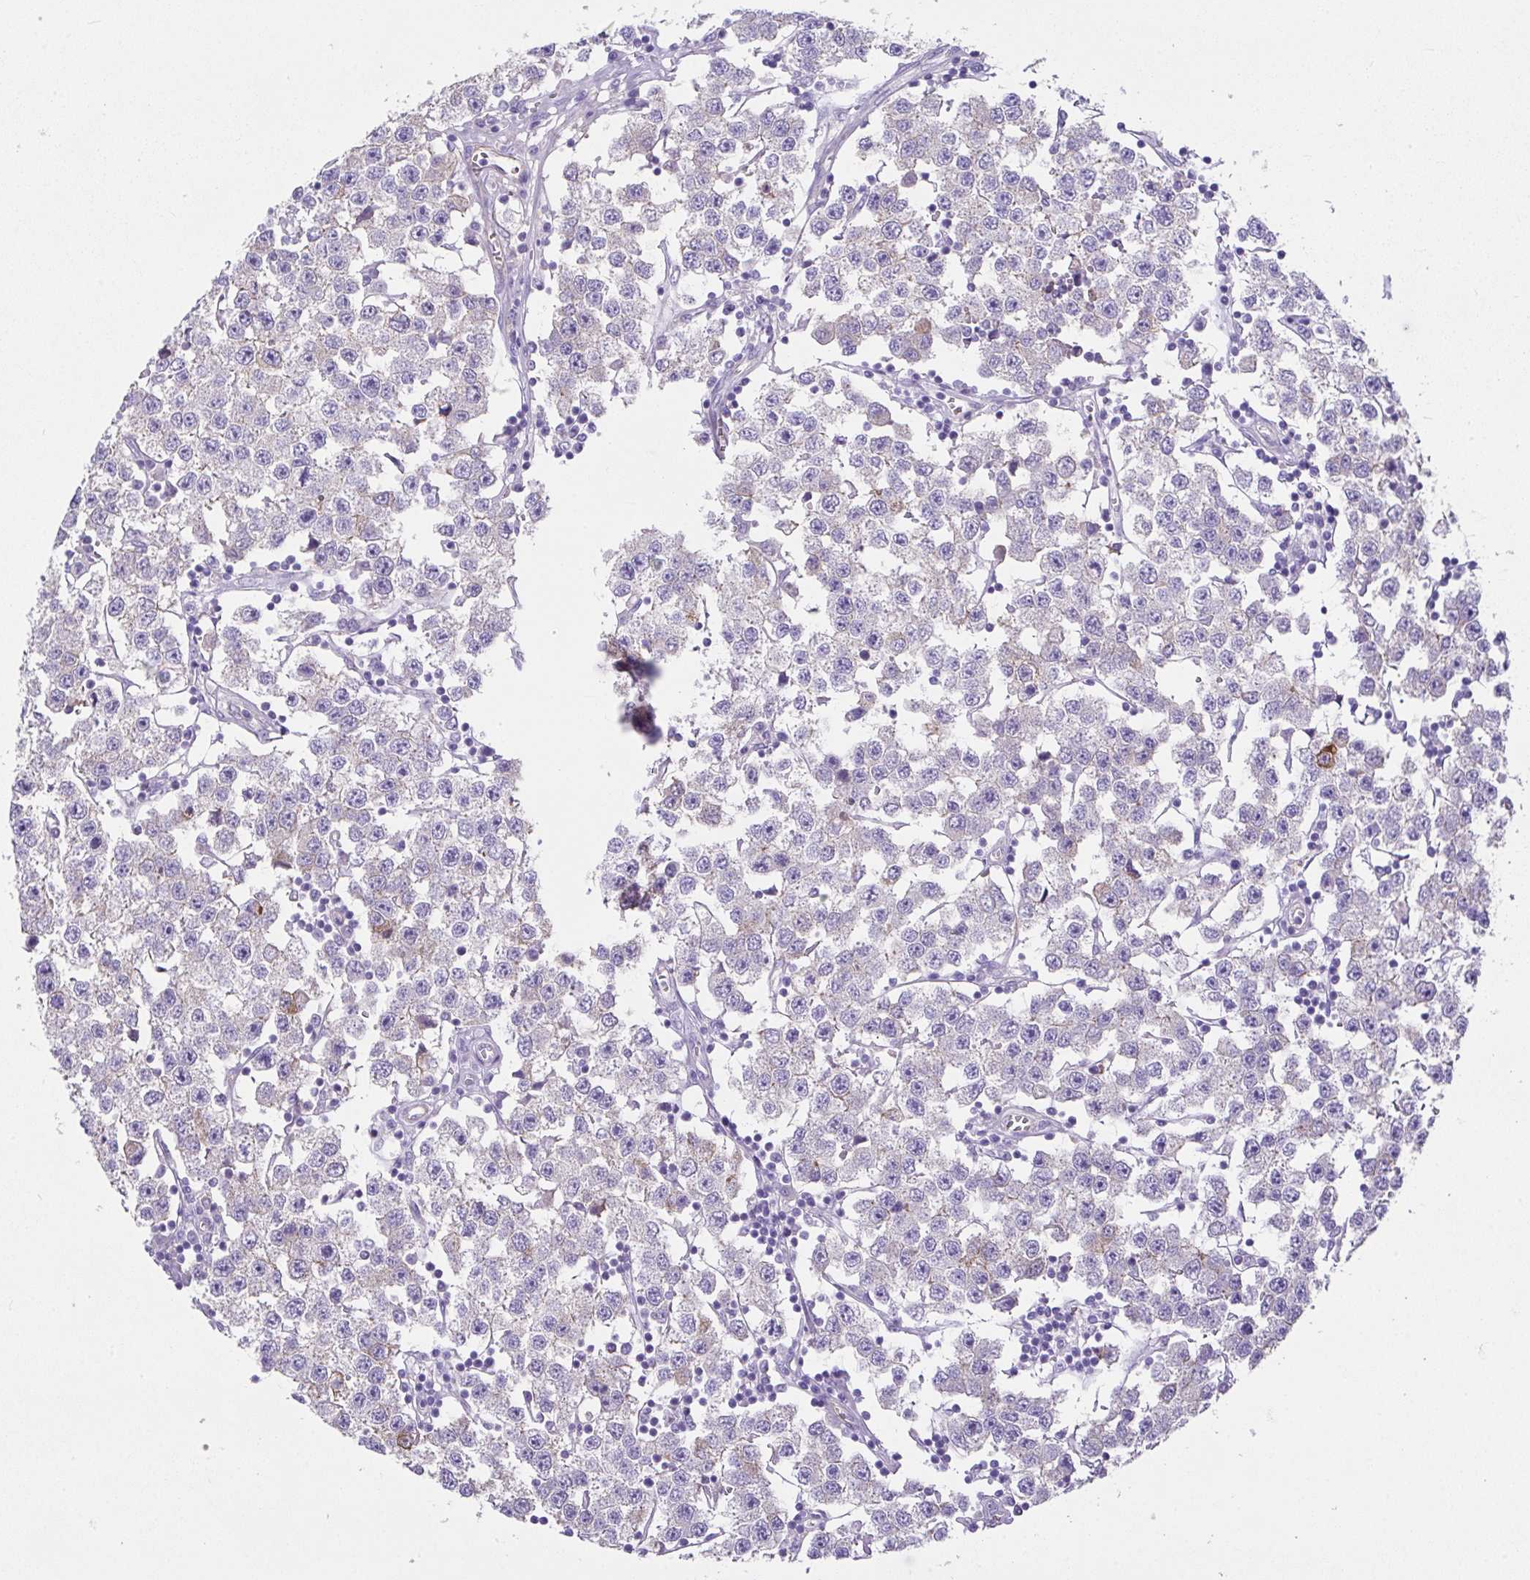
{"staining": {"intensity": "weak", "quantity": "<25%", "location": "cytoplasmic/membranous"}, "tissue": "testis cancer", "cell_type": "Tumor cells", "image_type": "cancer", "snomed": [{"axis": "morphology", "description": "Seminoma, NOS"}, {"axis": "topography", "description": "Testis"}], "caption": "Image shows no significant protein staining in tumor cells of seminoma (testis).", "gene": "ZNF813", "patient": {"sex": "male", "age": 34}}